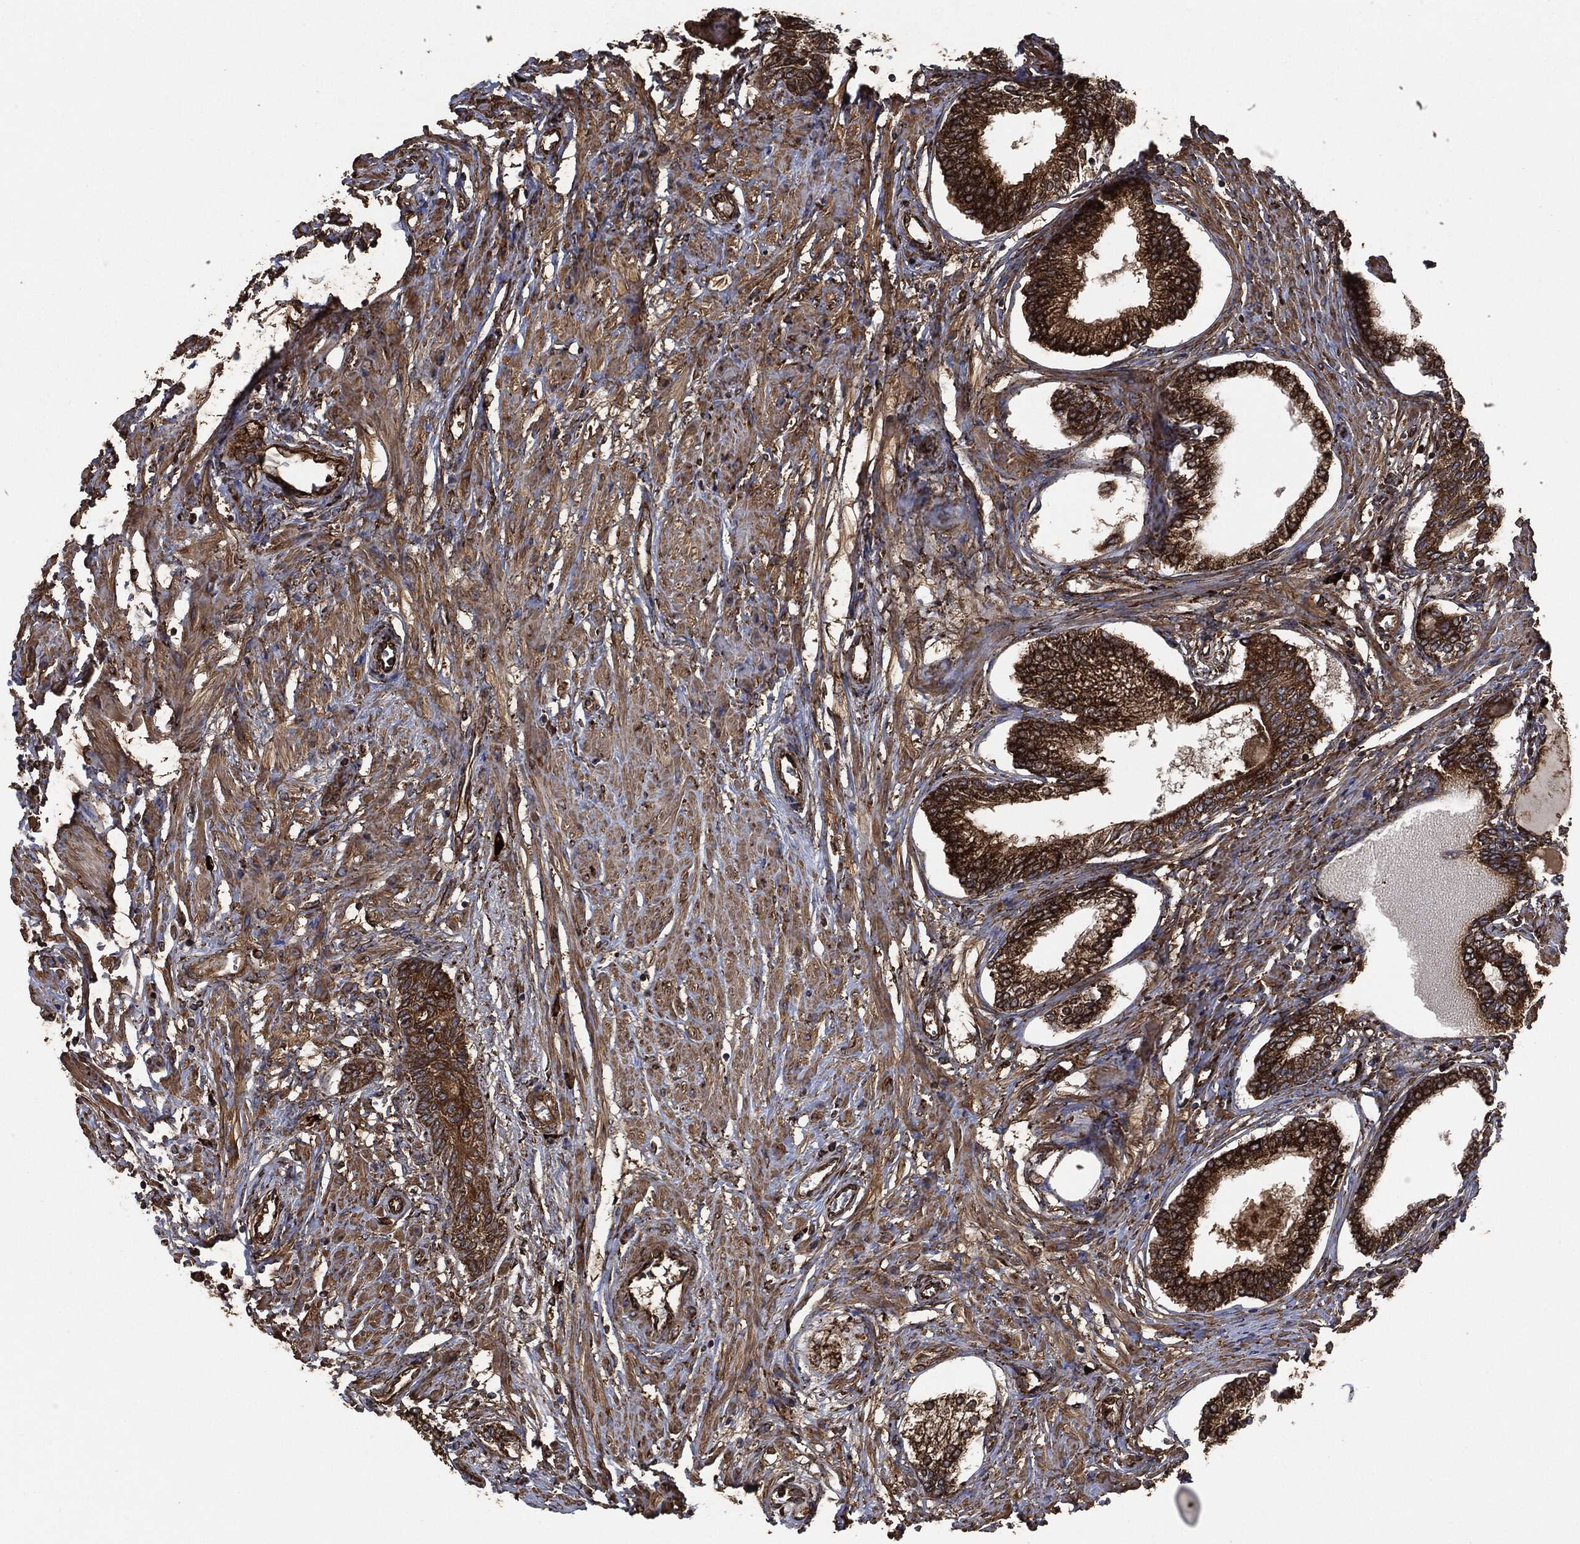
{"staining": {"intensity": "strong", "quantity": ">75%", "location": "cytoplasmic/membranous"}, "tissue": "prostate cancer", "cell_type": "Tumor cells", "image_type": "cancer", "snomed": [{"axis": "morphology", "description": "Adenocarcinoma, Low grade"}, {"axis": "topography", "description": "Prostate and seminal vesicle, NOS"}], "caption": "Protein expression analysis of human prostate low-grade adenocarcinoma reveals strong cytoplasmic/membranous staining in about >75% of tumor cells.", "gene": "AMFR", "patient": {"sex": "male", "age": 61}}